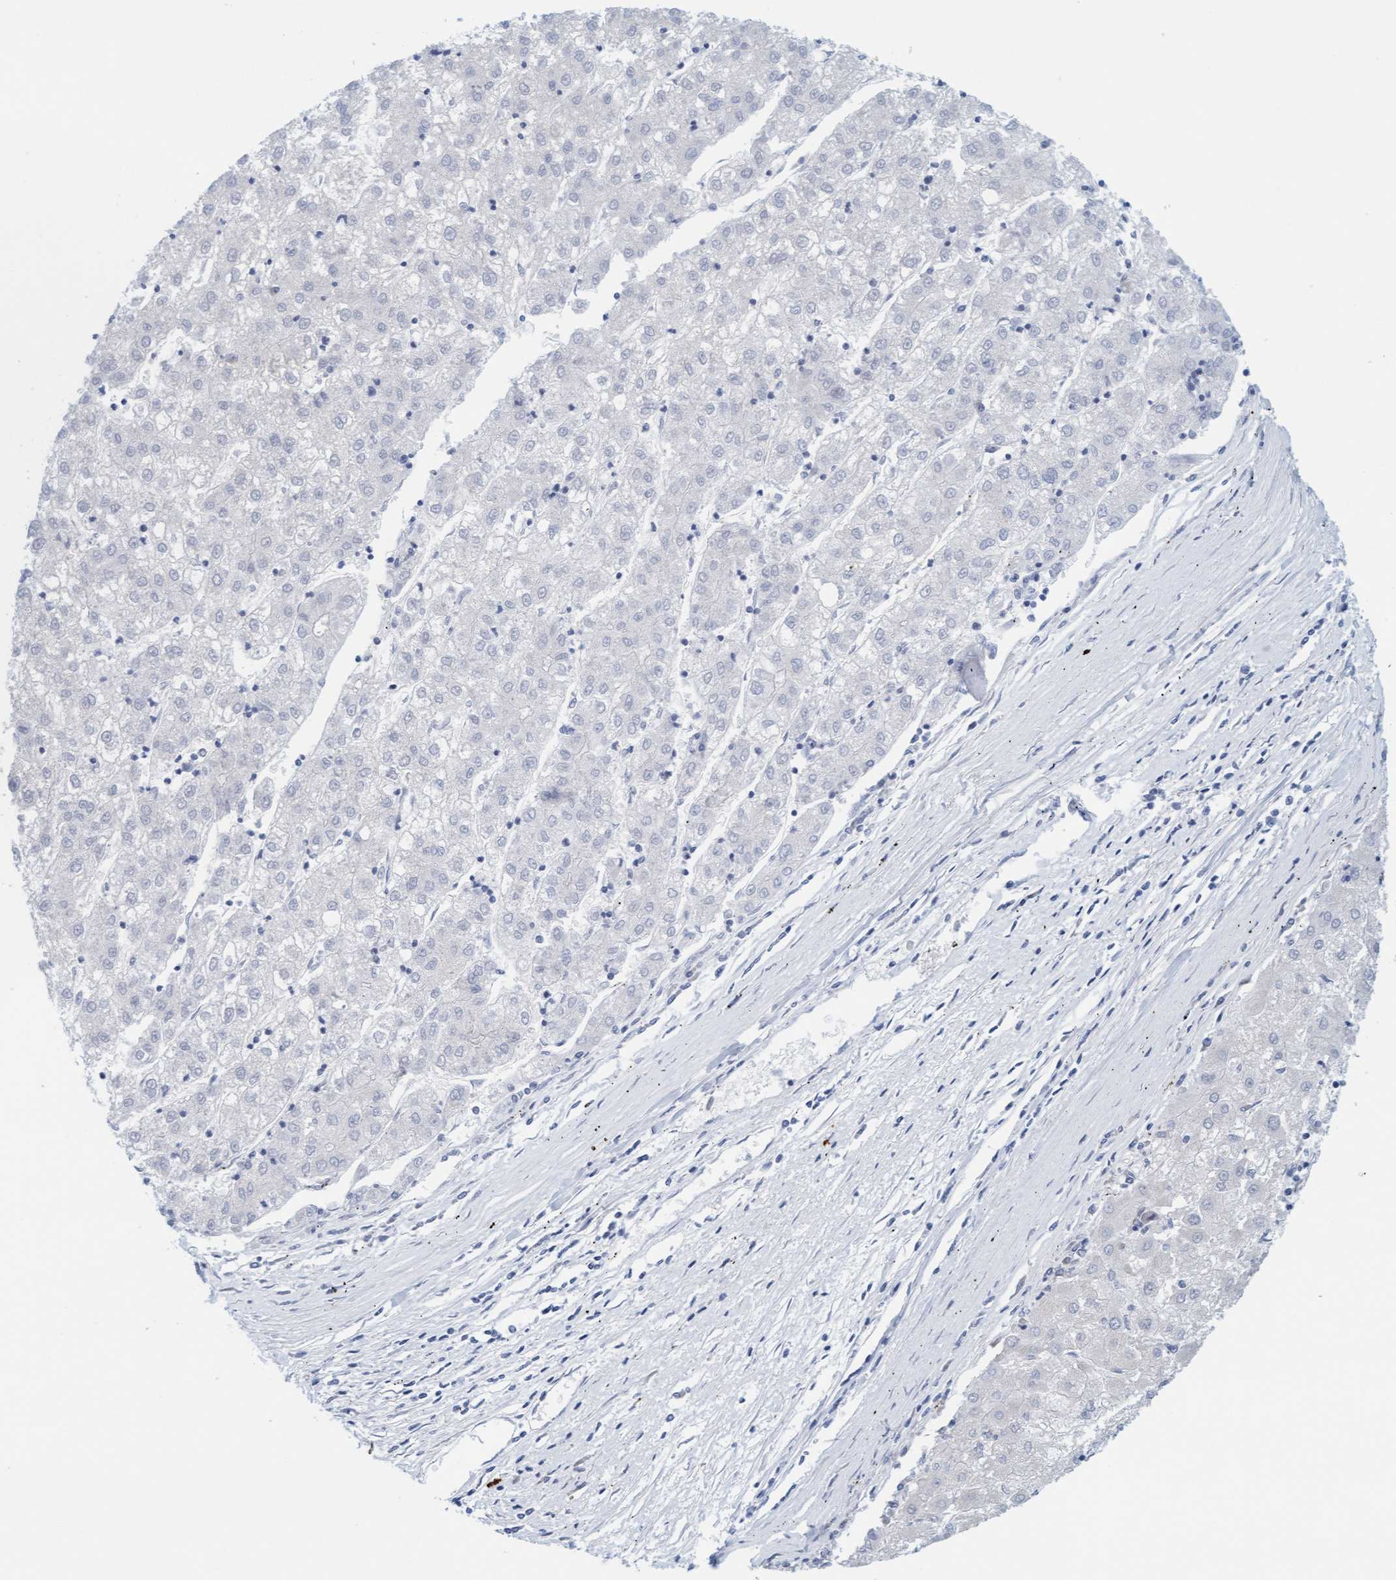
{"staining": {"intensity": "negative", "quantity": "none", "location": "none"}, "tissue": "liver cancer", "cell_type": "Tumor cells", "image_type": "cancer", "snomed": [{"axis": "morphology", "description": "Carcinoma, Hepatocellular, NOS"}, {"axis": "topography", "description": "Liver"}], "caption": "Immunohistochemistry histopathology image of neoplastic tissue: human liver cancer (hepatocellular carcinoma) stained with DAB displays no significant protein positivity in tumor cells.", "gene": "CPA3", "patient": {"sex": "male", "age": 72}}